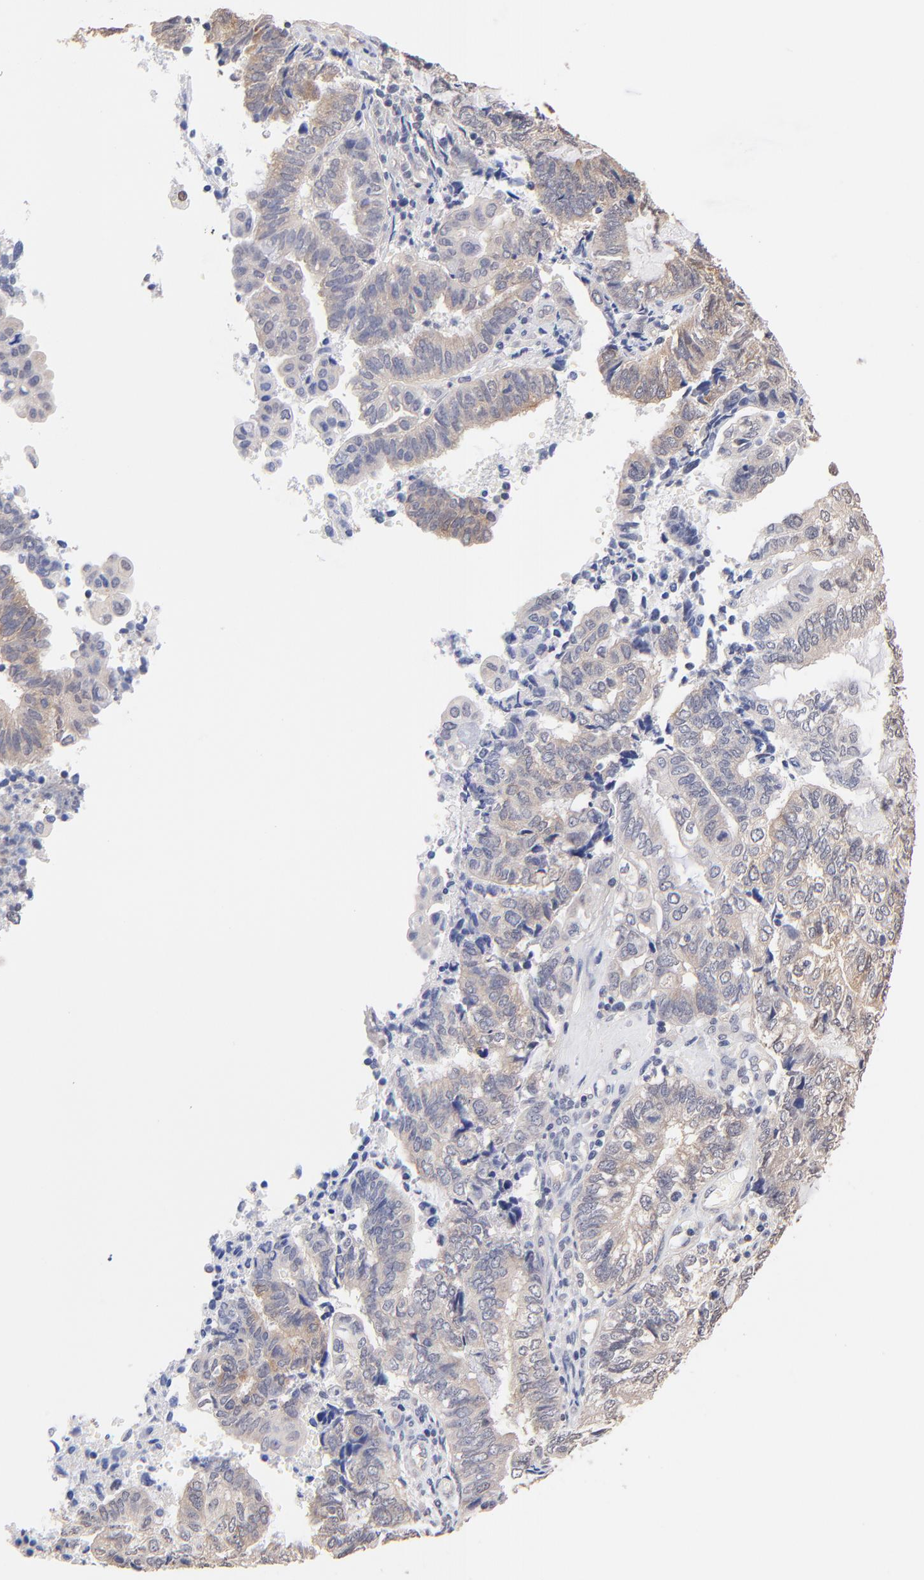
{"staining": {"intensity": "weak", "quantity": ">75%", "location": "cytoplasmic/membranous"}, "tissue": "endometrial cancer", "cell_type": "Tumor cells", "image_type": "cancer", "snomed": [{"axis": "morphology", "description": "Adenocarcinoma, NOS"}, {"axis": "topography", "description": "Uterus"}, {"axis": "topography", "description": "Endometrium"}], "caption": "Human endometrial cancer stained with a protein marker shows weak staining in tumor cells.", "gene": "RIBC2", "patient": {"sex": "female", "age": 70}}